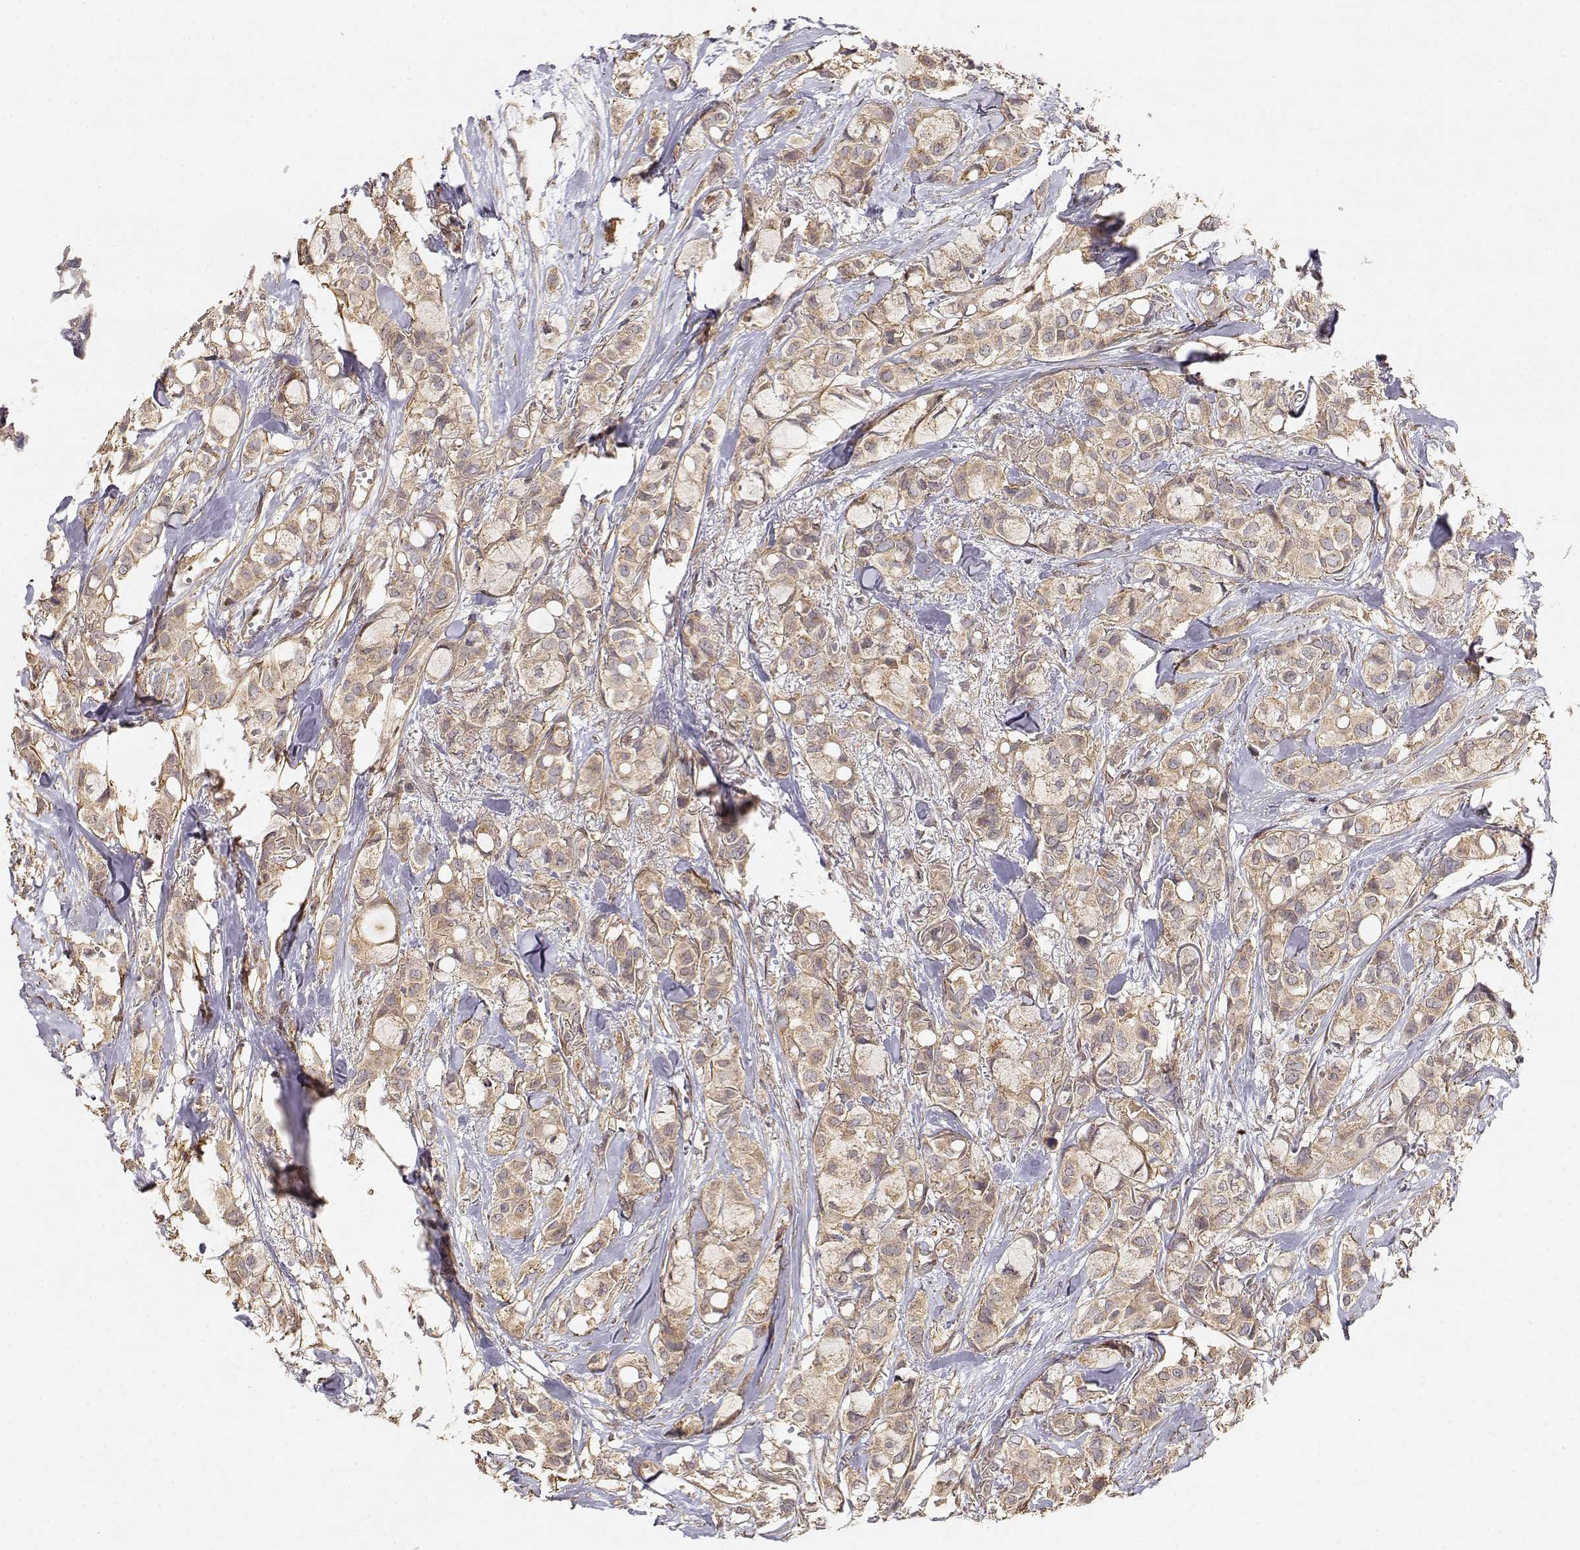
{"staining": {"intensity": "weak", "quantity": ">75%", "location": "cytoplasmic/membranous"}, "tissue": "breast cancer", "cell_type": "Tumor cells", "image_type": "cancer", "snomed": [{"axis": "morphology", "description": "Duct carcinoma"}, {"axis": "topography", "description": "Breast"}], "caption": "Brown immunohistochemical staining in human breast infiltrating ductal carcinoma reveals weak cytoplasmic/membranous positivity in about >75% of tumor cells.", "gene": "PICK1", "patient": {"sex": "female", "age": 85}}